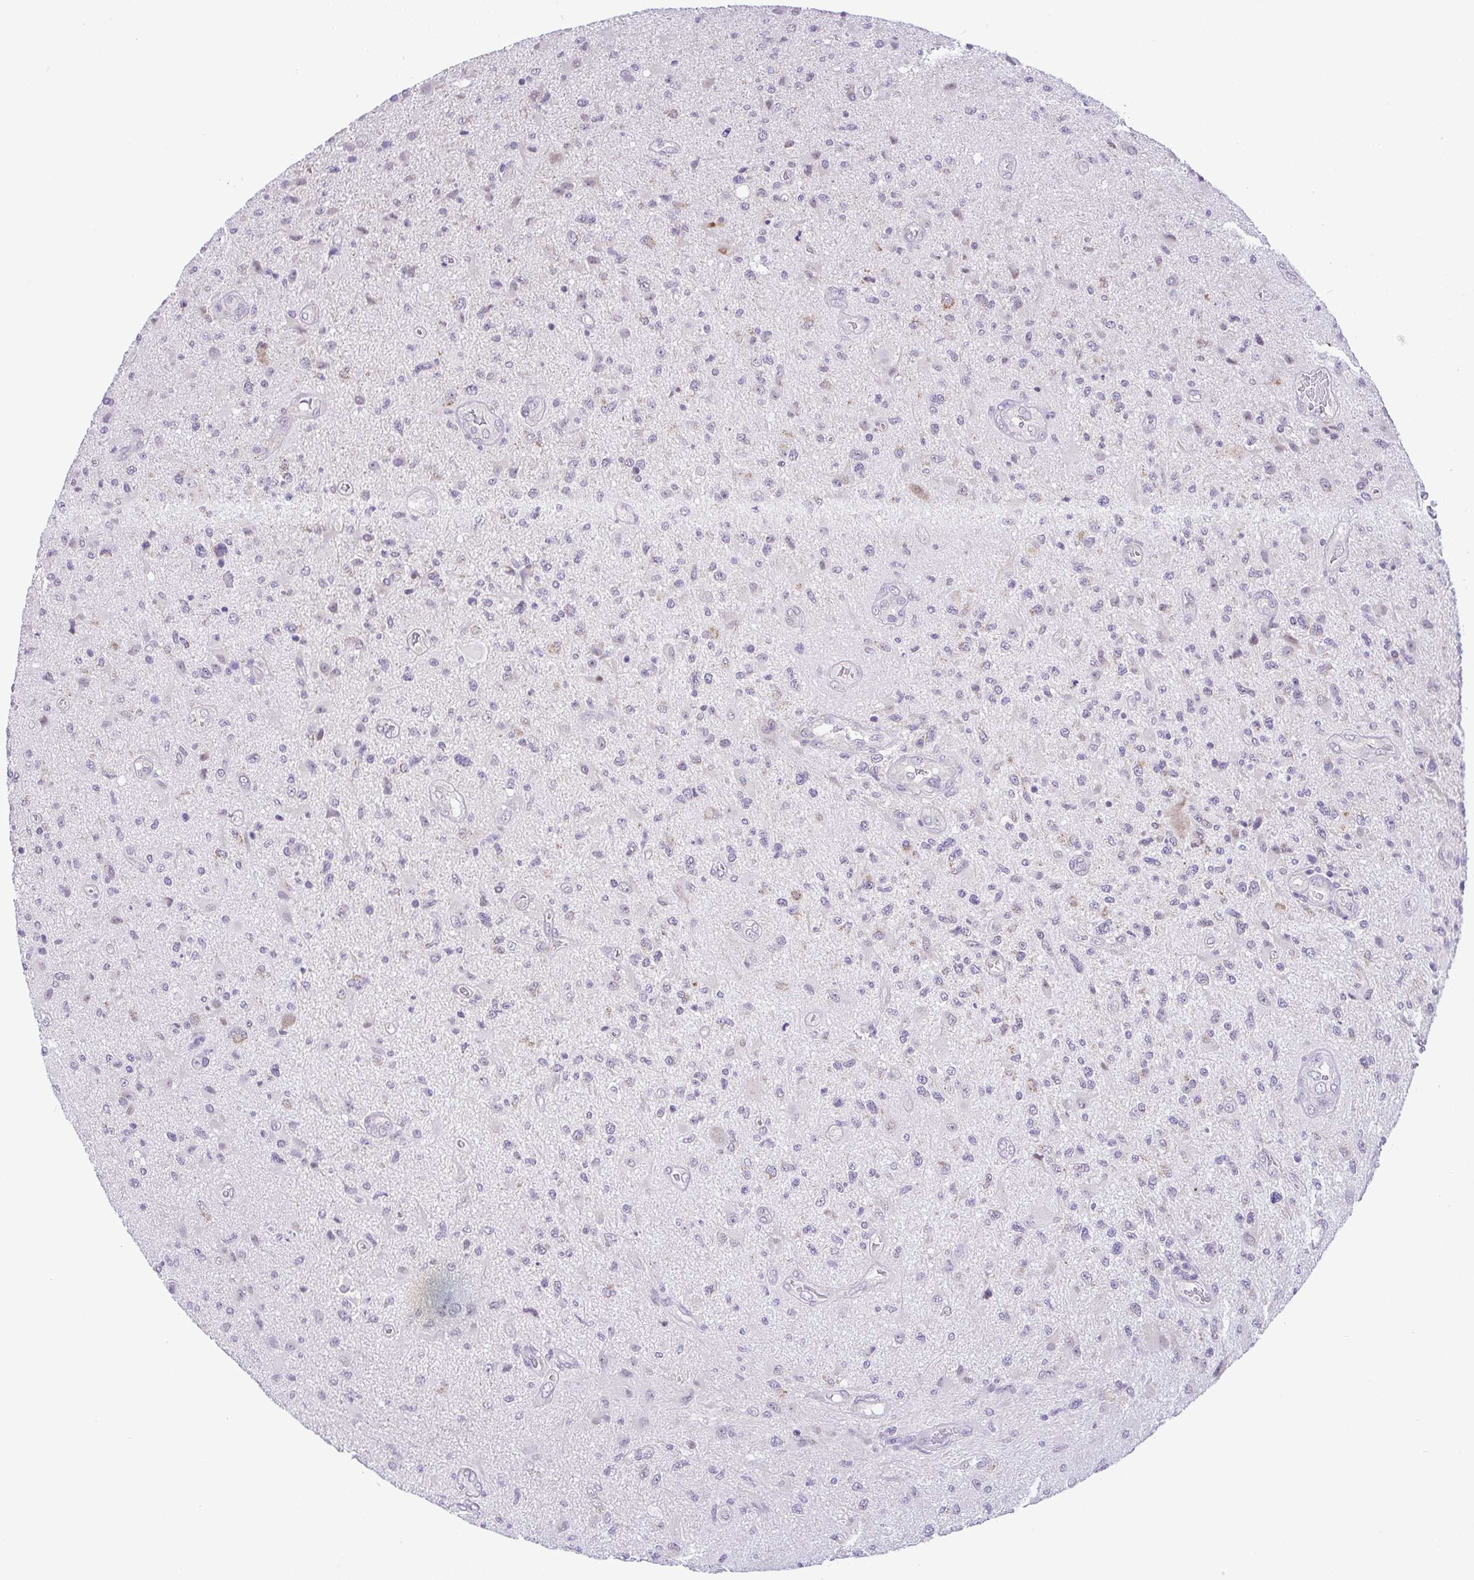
{"staining": {"intensity": "negative", "quantity": "none", "location": "none"}, "tissue": "glioma", "cell_type": "Tumor cells", "image_type": "cancer", "snomed": [{"axis": "morphology", "description": "Glioma, malignant, High grade"}, {"axis": "topography", "description": "Brain"}], "caption": "A high-resolution histopathology image shows immunohistochemistry (IHC) staining of glioma, which exhibits no significant staining in tumor cells.", "gene": "PYCR2", "patient": {"sex": "male", "age": 67}}